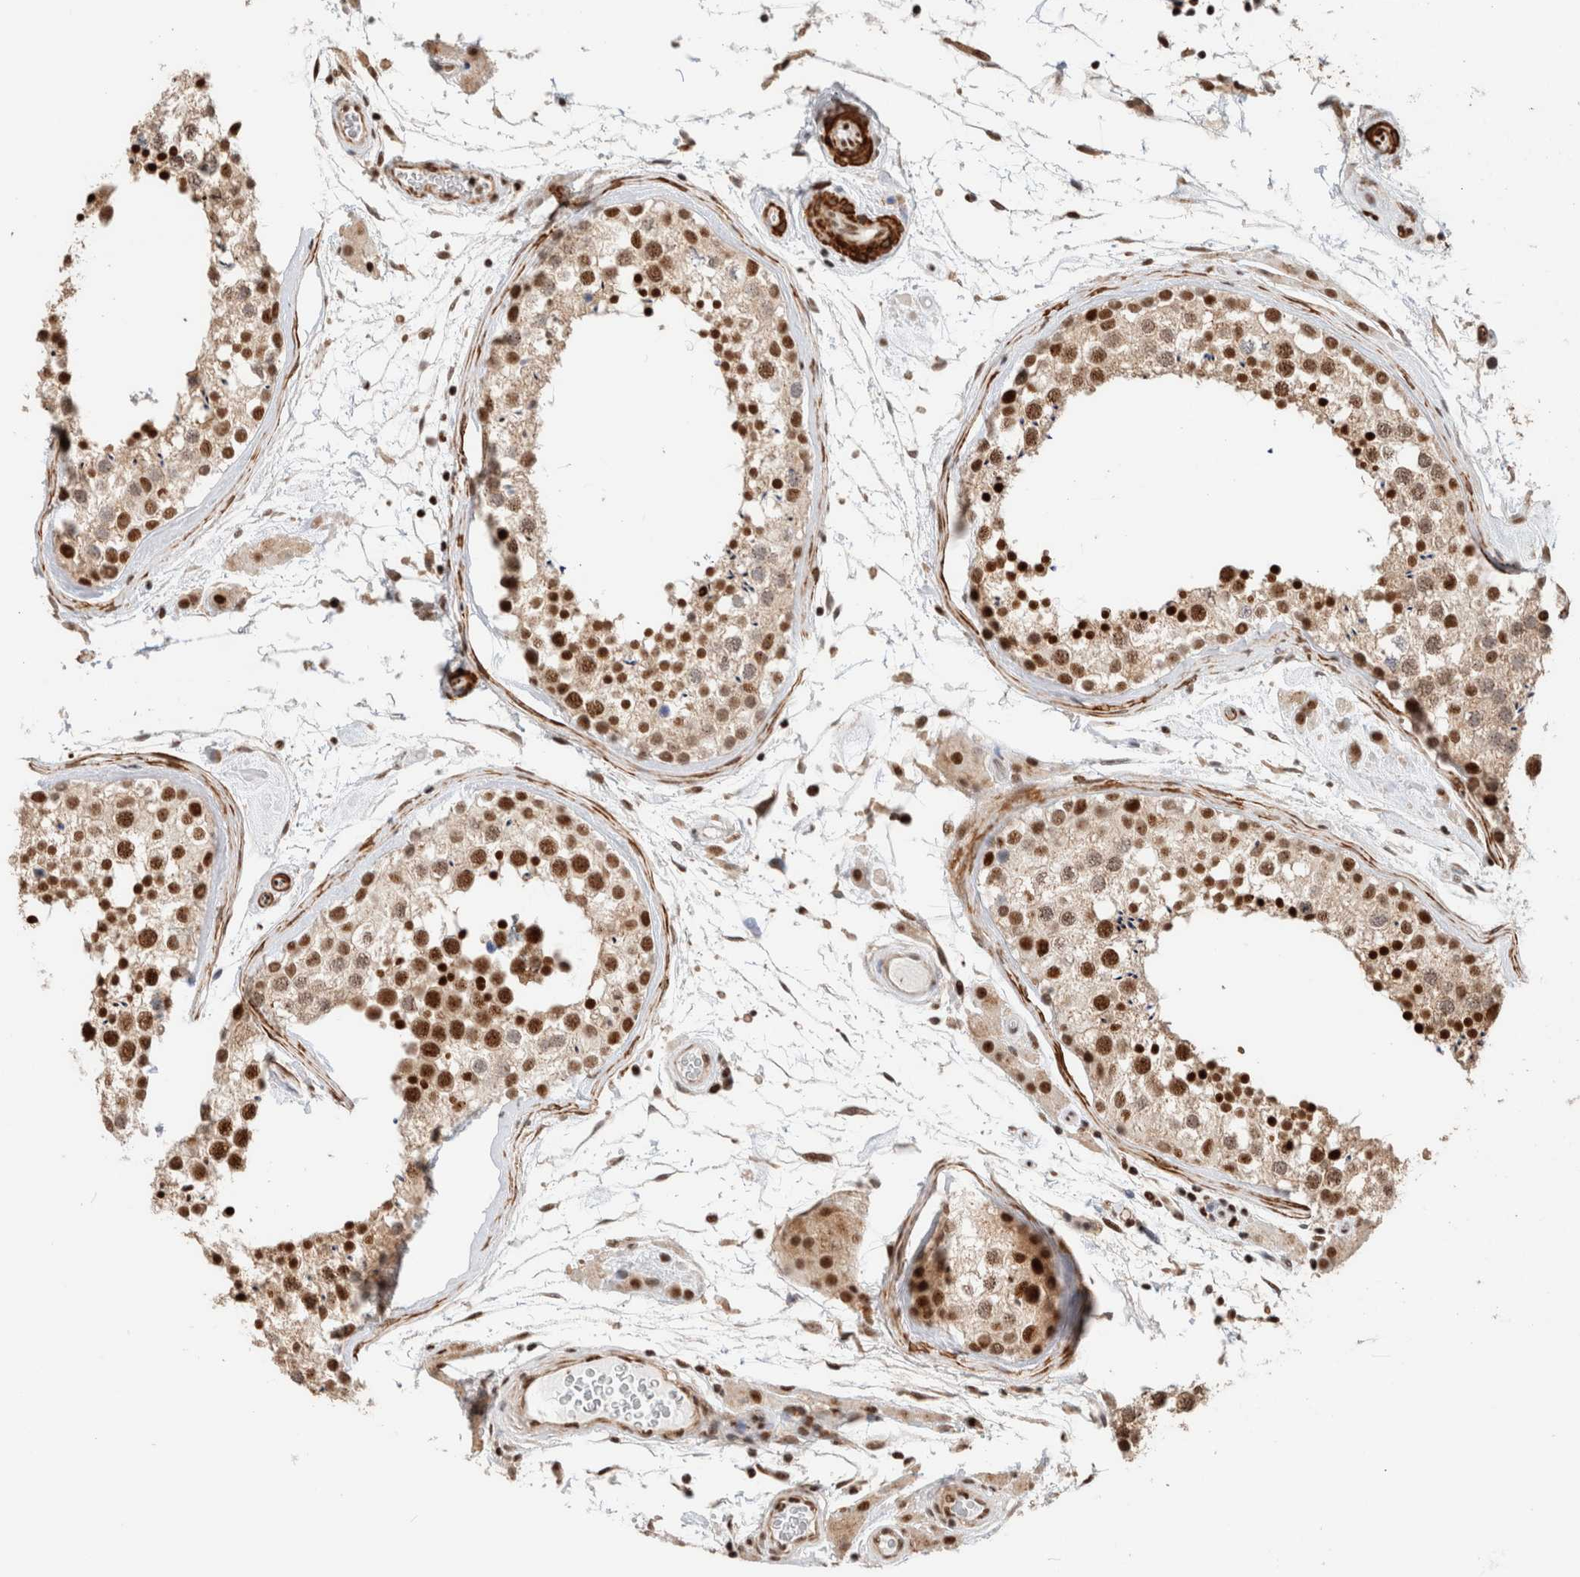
{"staining": {"intensity": "strong", "quantity": "25%-75%", "location": "cytoplasmic/membranous,nuclear"}, "tissue": "testis", "cell_type": "Cells in seminiferous ducts", "image_type": "normal", "snomed": [{"axis": "morphology", "description": "Normal tissue, NOS"}, {"axis": "topography", "description": "Testis"}], "caption": "Human testis stained with a brown dye shows strong cytoplasmic/membranous,nuclear positive staining in approximately 25%-75% of cells in seminiferous ducts.", "gene": "ID3", "patient": {"sex": "male", "age": 46}}